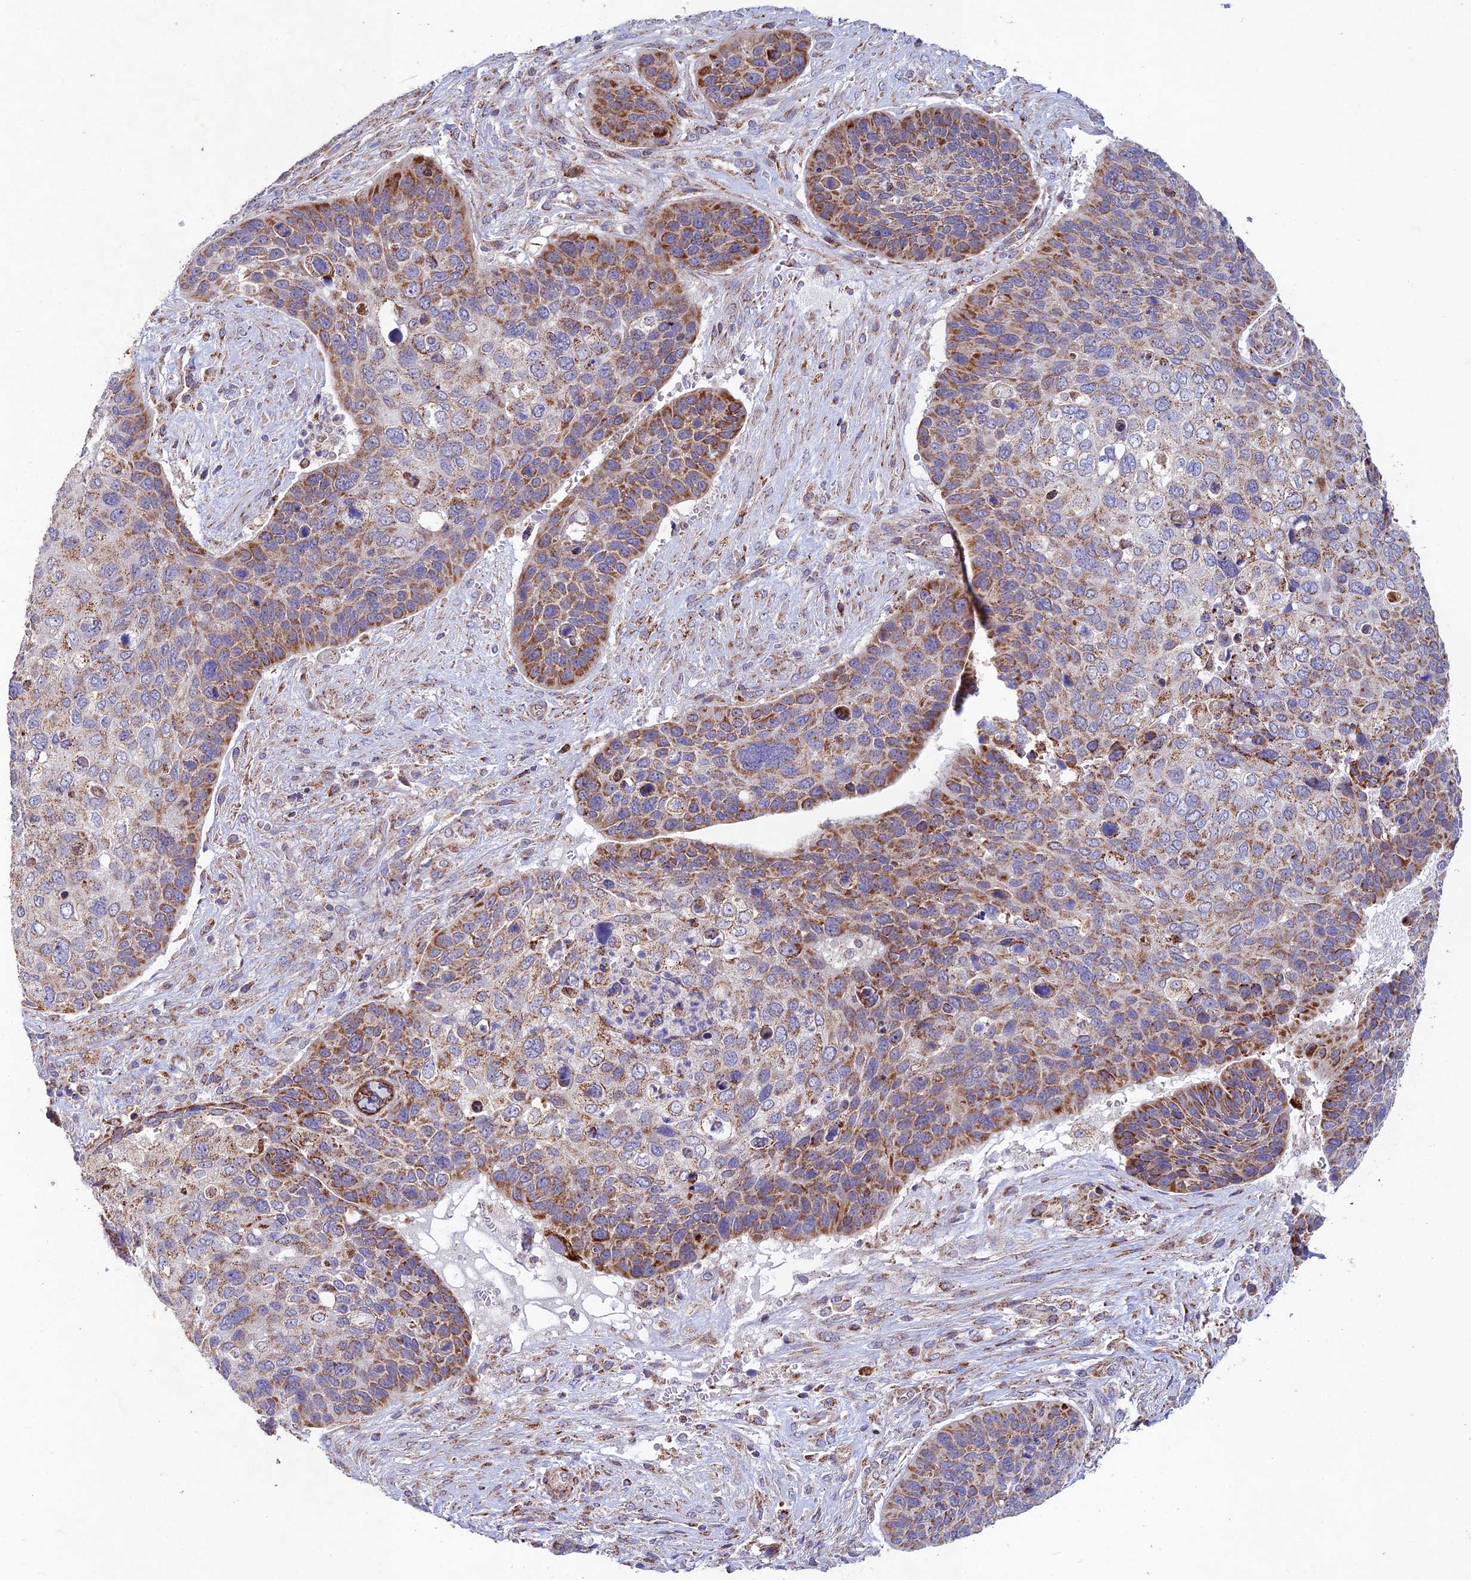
{"staining": {"intensity": "strong", "quantity": "25%-75%", "location": "cytoplasmic/membranous"}, "tissue": "skin cancer", "cell_type": "Tumor cells", "image_type": "cancer", "snomed": [{"axis": "morphology", "description": "Basal cell carcinoma"}, {"axis": "topography", "description": "Skin"}], "caption": "Basal cell carcinoma (skin) was stained to show a protein in brown. There is high levels of strong cytoplasmic/membranous expression in approximately 25%-75% of tumor cells.", "gene": "KHDC3L", "patient": {"sex": "female", "age": 74}}